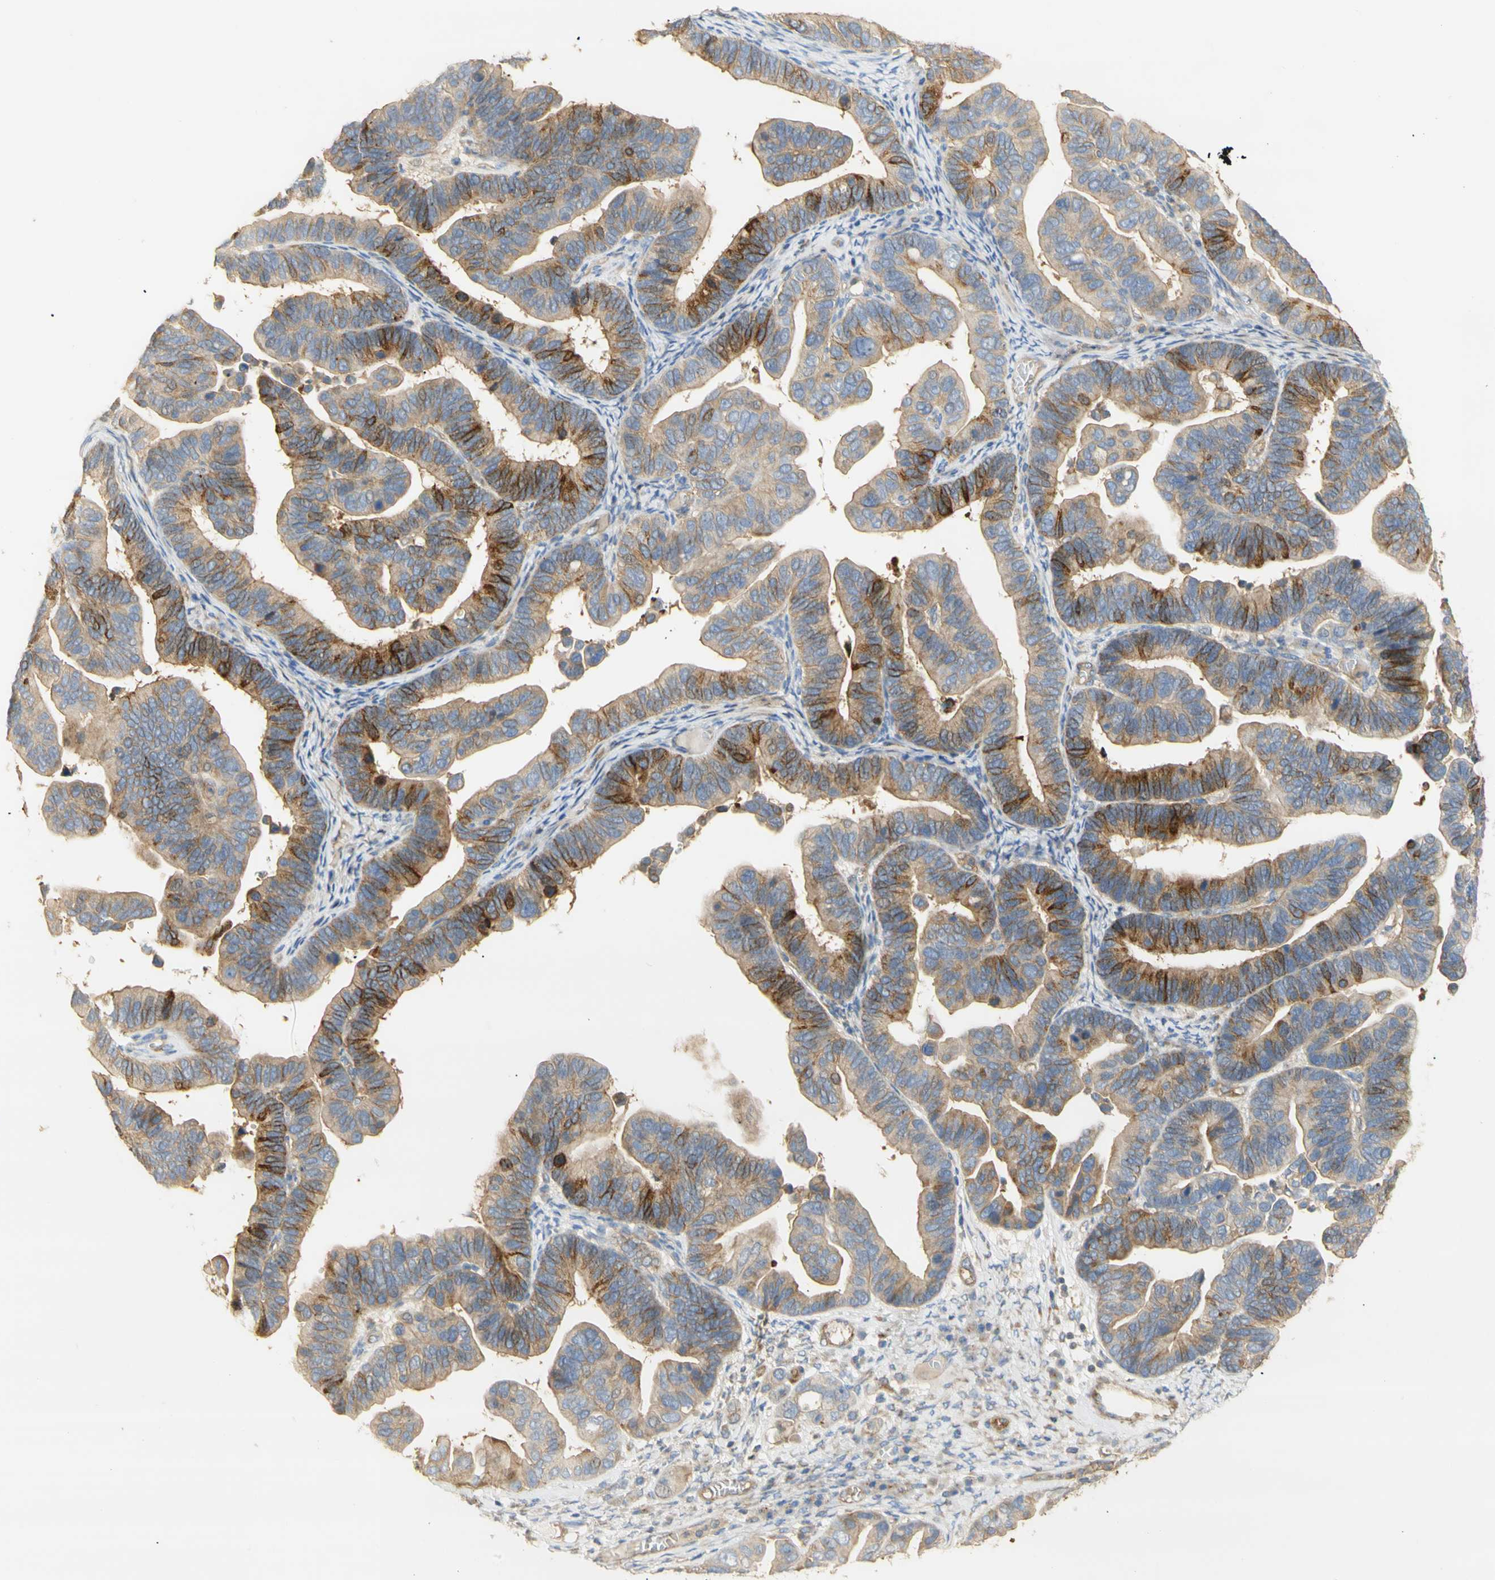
{"staining": {"intensity": "moderate", "quantity": "25%-75%", "location": "cytoplasmic/membranous"}, "tissue": "ovarian cancer", "cell_type": "Tumor cells", "image_type": "cancer", "snomed": [{"axis": "morphology", "description": "Cystadenocarcinoma, serous, NOS"}, {"axis": "topography", "description": "Ovary"}], "caption": "Immunohistochemical staining of ovarian cancer (serous cystadenocarcinoma) displays moderate cytoplasmic/membranous protein expression in approximately 25%-75% of tumor cells.", "gene": "KCNE4", "patient": {"sex": "female", "age": 56}}